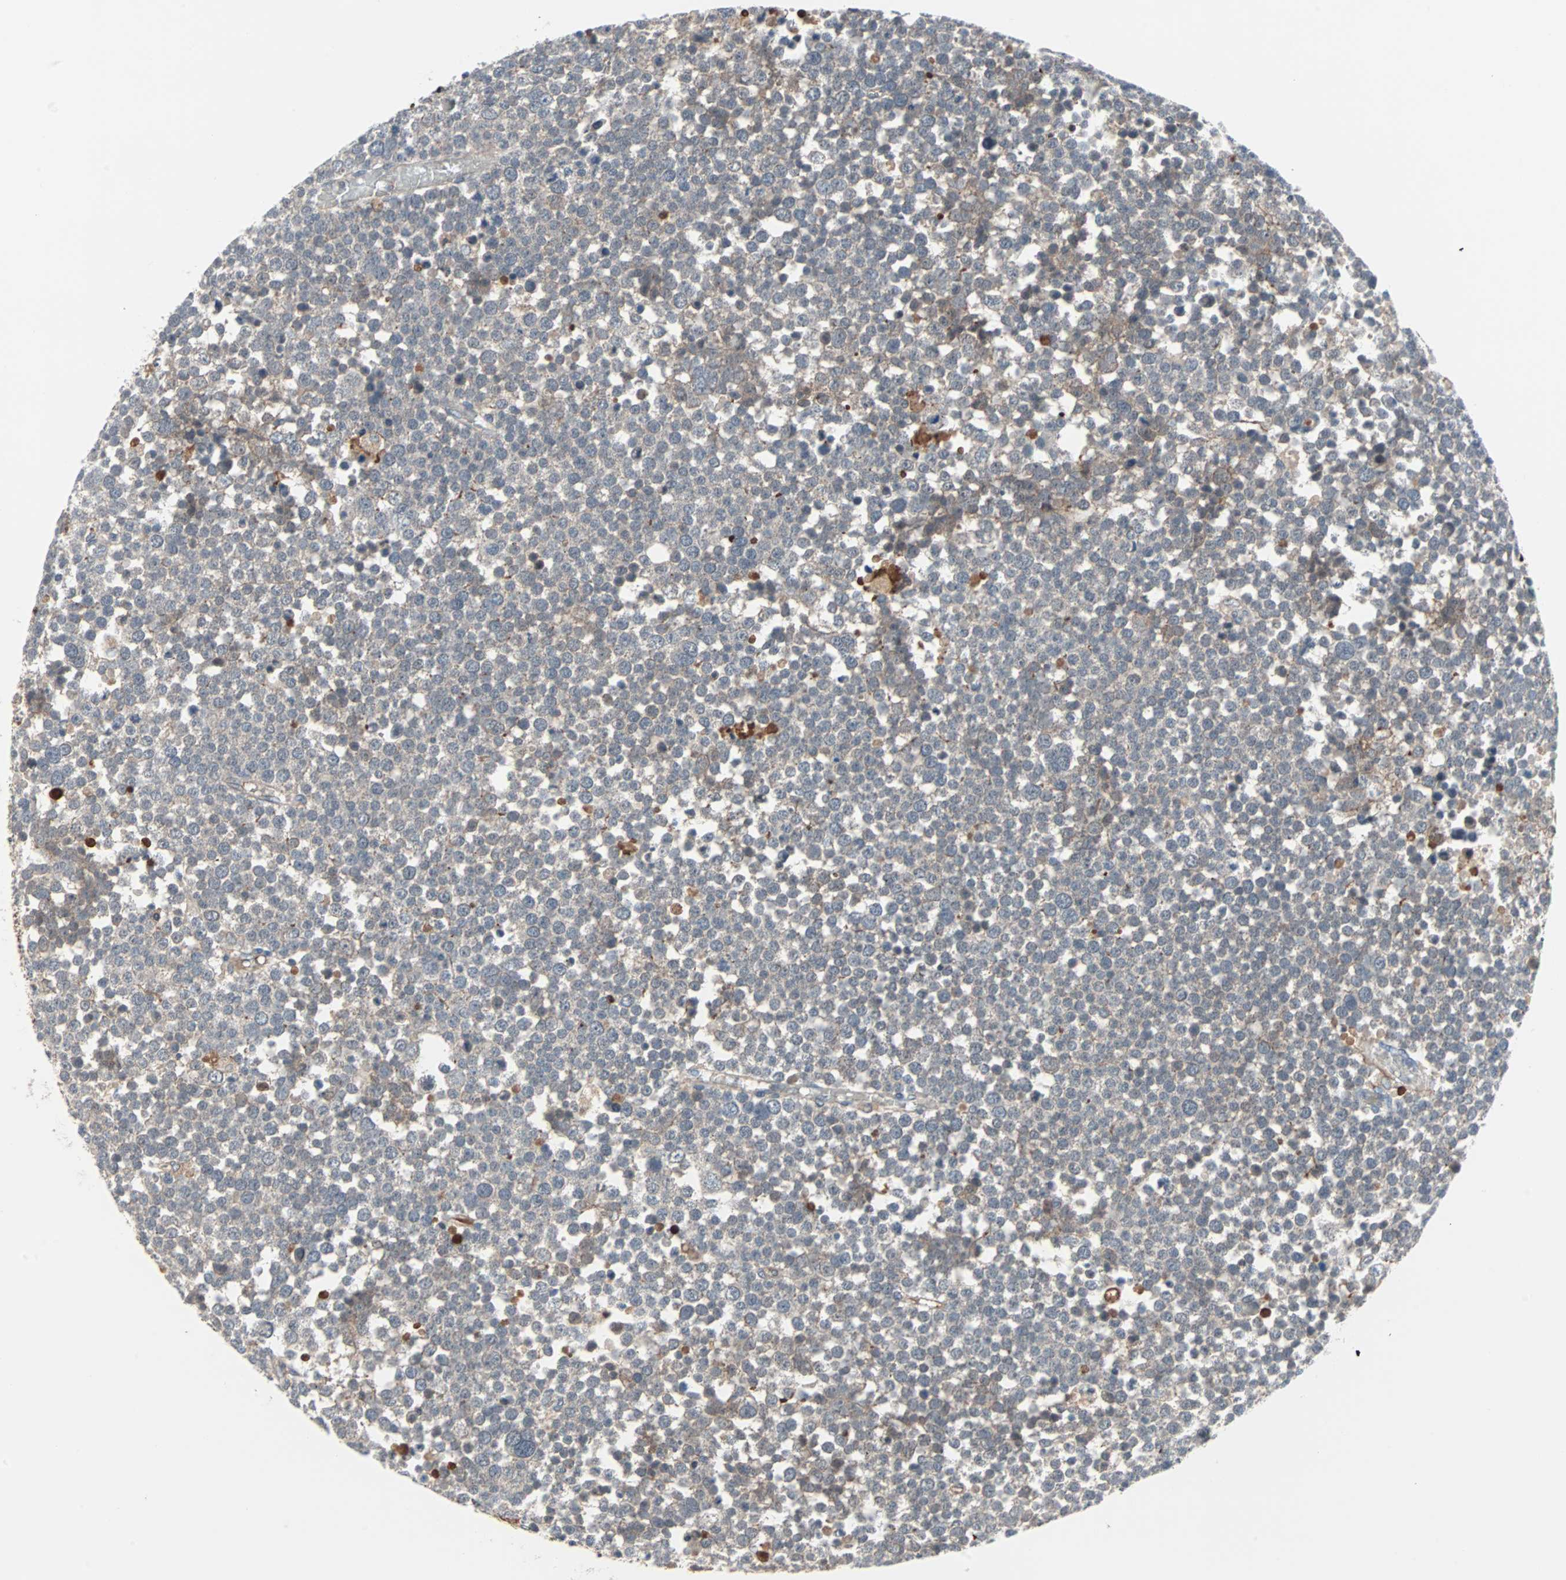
{"staining": {"intensity": "moderate", "quantity": "<25%", "location": "cytoplasmic/membranous,nuclear"}, "tissue": "testis cancer", "cell_type": "Tumor cells", "image_type": "cancer", "snomed": [{"axis": "morphology", "description": "Seminoma, NOS"}, {"axis": "topography", "description": "Testis"}], "caption": "Tumor cells demonstrate moderate cytoplasmic/membranous and nuclear positivity in about <25% of cells in testis cancer (seminoma).", "gene": "CASP3", "patient": {"sex": "male", "age": 71}}